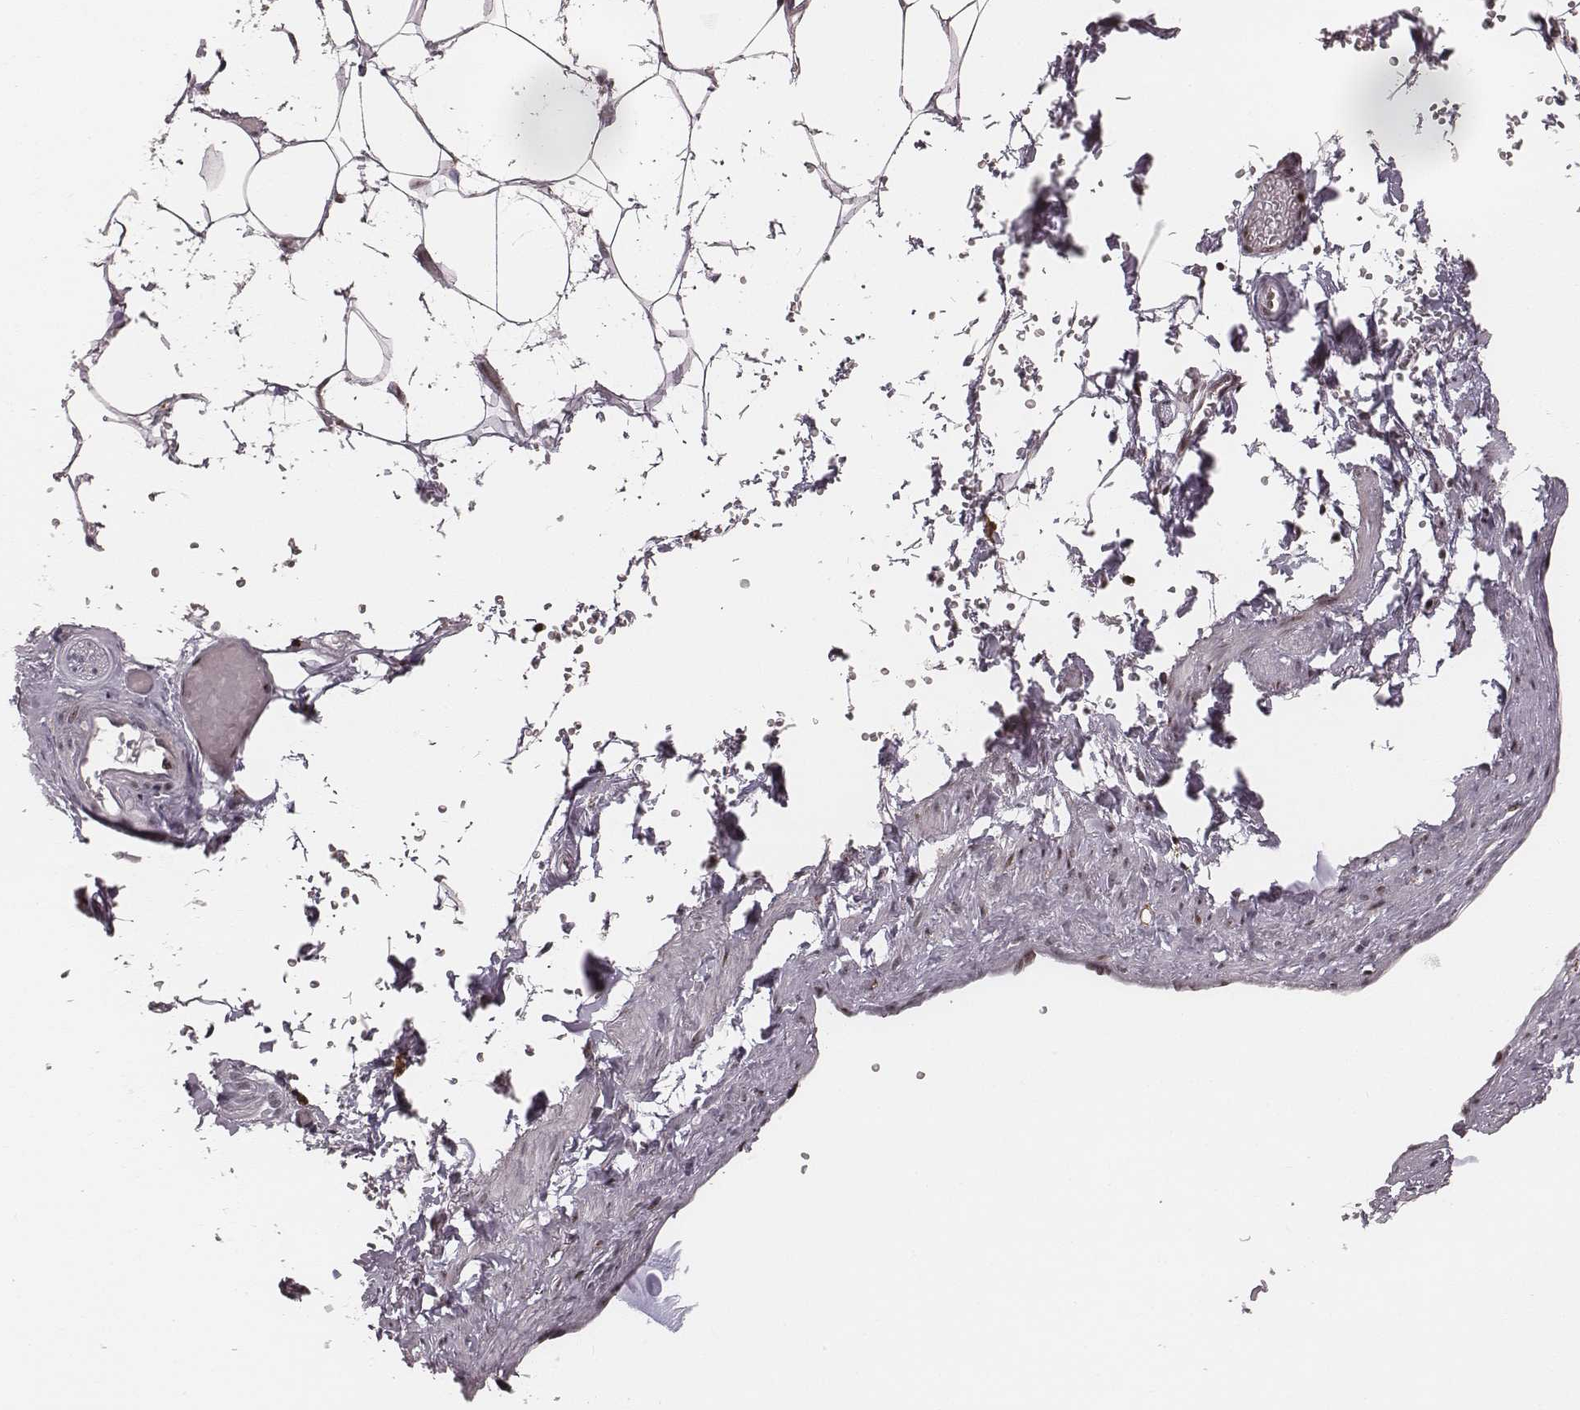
{"staining": {"intensity": "negative", "quantity": "none", "location": "none"}, "tissue": "adipose tissue", "cell_type": "Adipocytes", "image_type": "normal", "snomed": [{"axis": "morphology", "description": "Normal tissue, NOS"}, {"axis": "topography", "description": "Prostate"}, {"axis": "topography", "description": "Peripheral nerve tissue"}], "caption": "DAB (3,3'-diaminobenzidine) immunohistochemical staining of normal human adipose tissue shows no significant staining in adipocytes. (DAB (3,3'-diaminobenzidine) immunohistochemistry, high magnification).", "gene": "VRK3", "patient": {"sex": "male", "age": 55}}